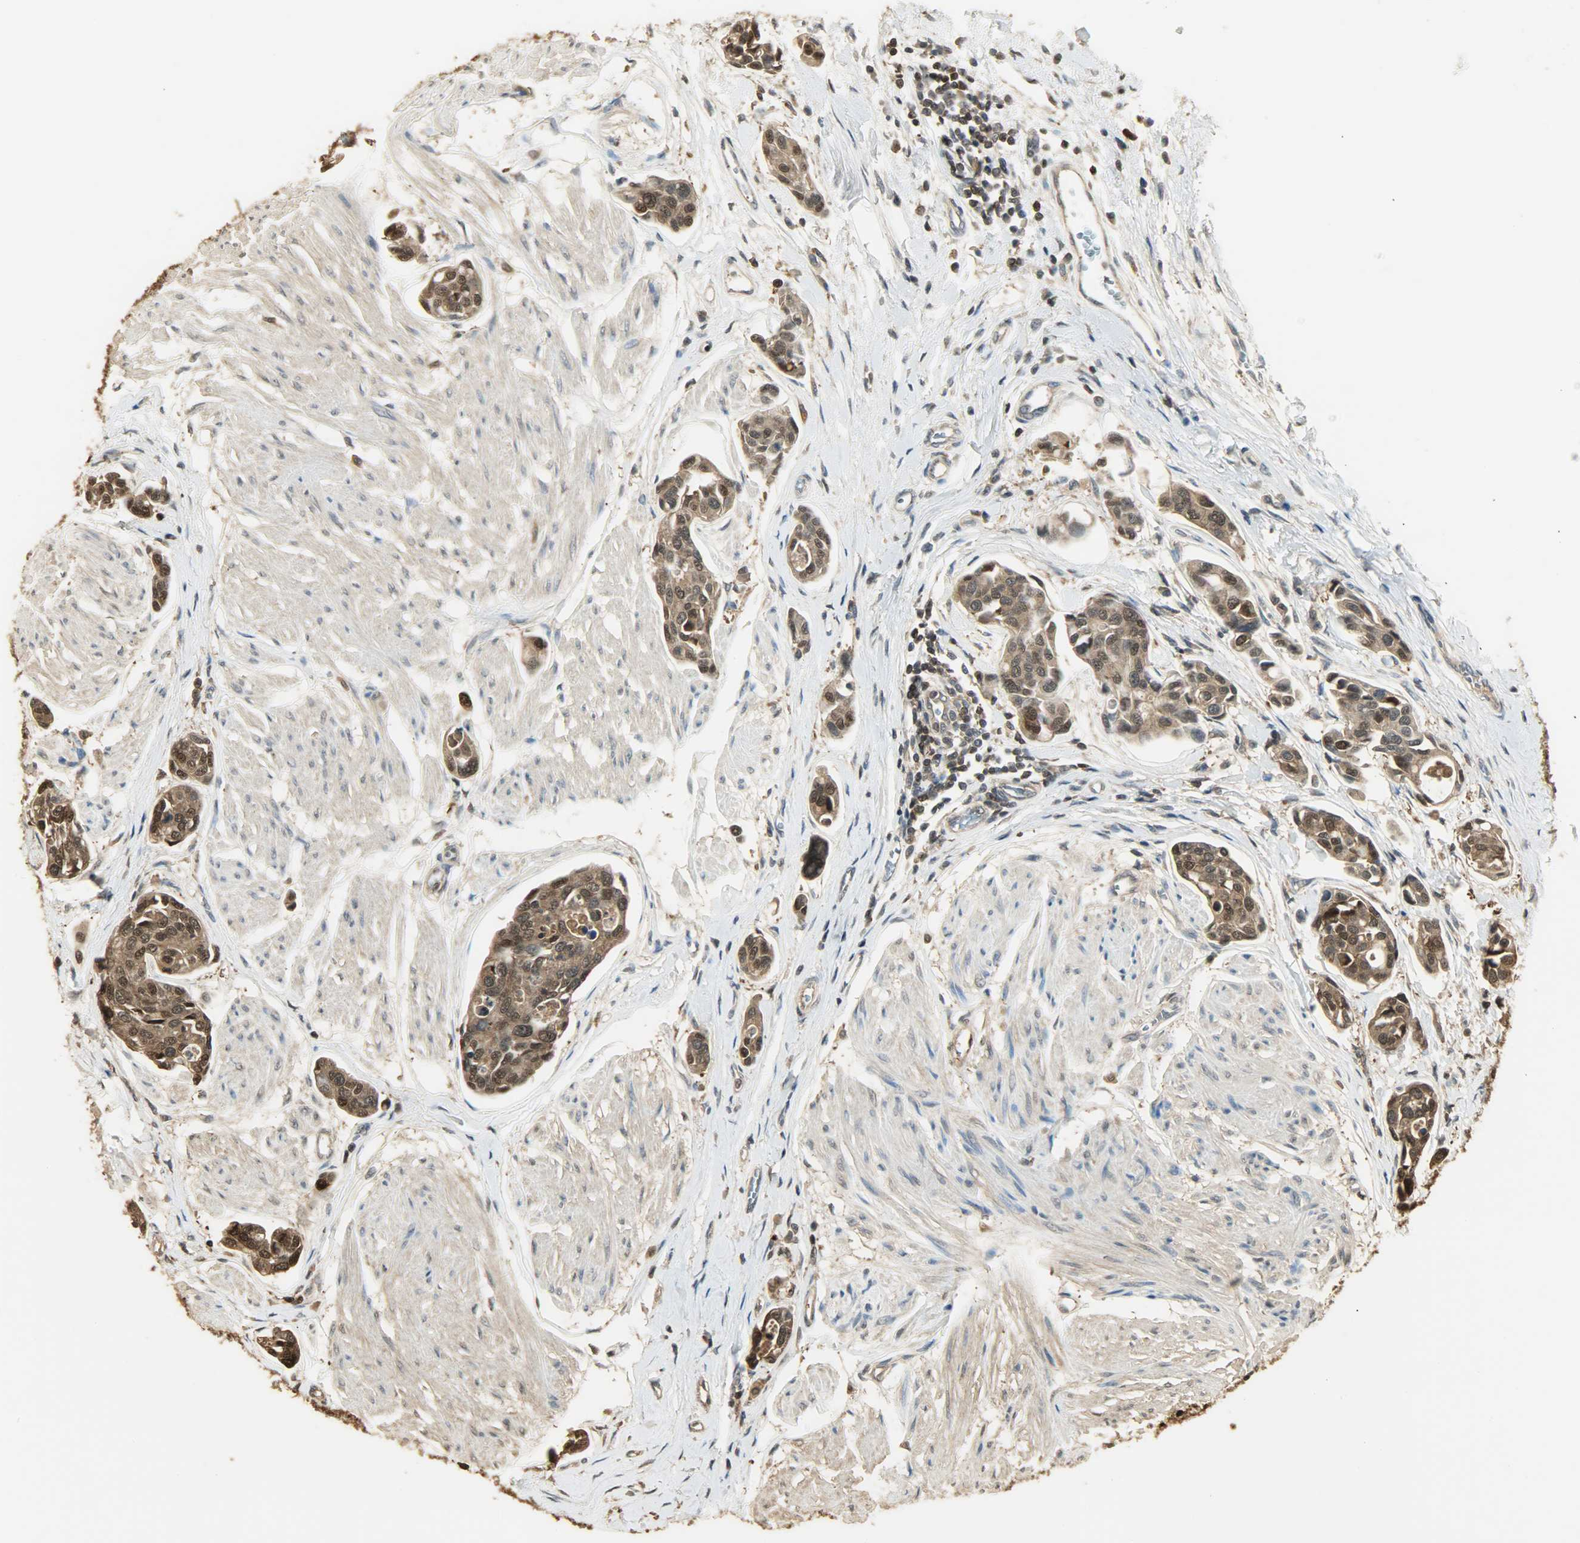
{"staining": {"intensity": "strong", "quantity": ">75%", "location": "cytoplasmic/membranous,nuclear"}, "tissue": "urothelial cancer", "cell_type": "Tumor cells", "image_type": "cancer", "snomed": [{"axis": "morphology", "description": "Urothelial carcinoma, High grade"}, {"axis": "topography", "description": "Urinary bladder"}], "caption": "About >75% of tumor cells in human urothelial carcinoma (high-grade) show strong cytoplasmic/membranous and nuclear protein expression as visualized by brown immunohistochemical staining.", "gene": "YWHAZ", "patient": {"sex": "male", "age": 78}}